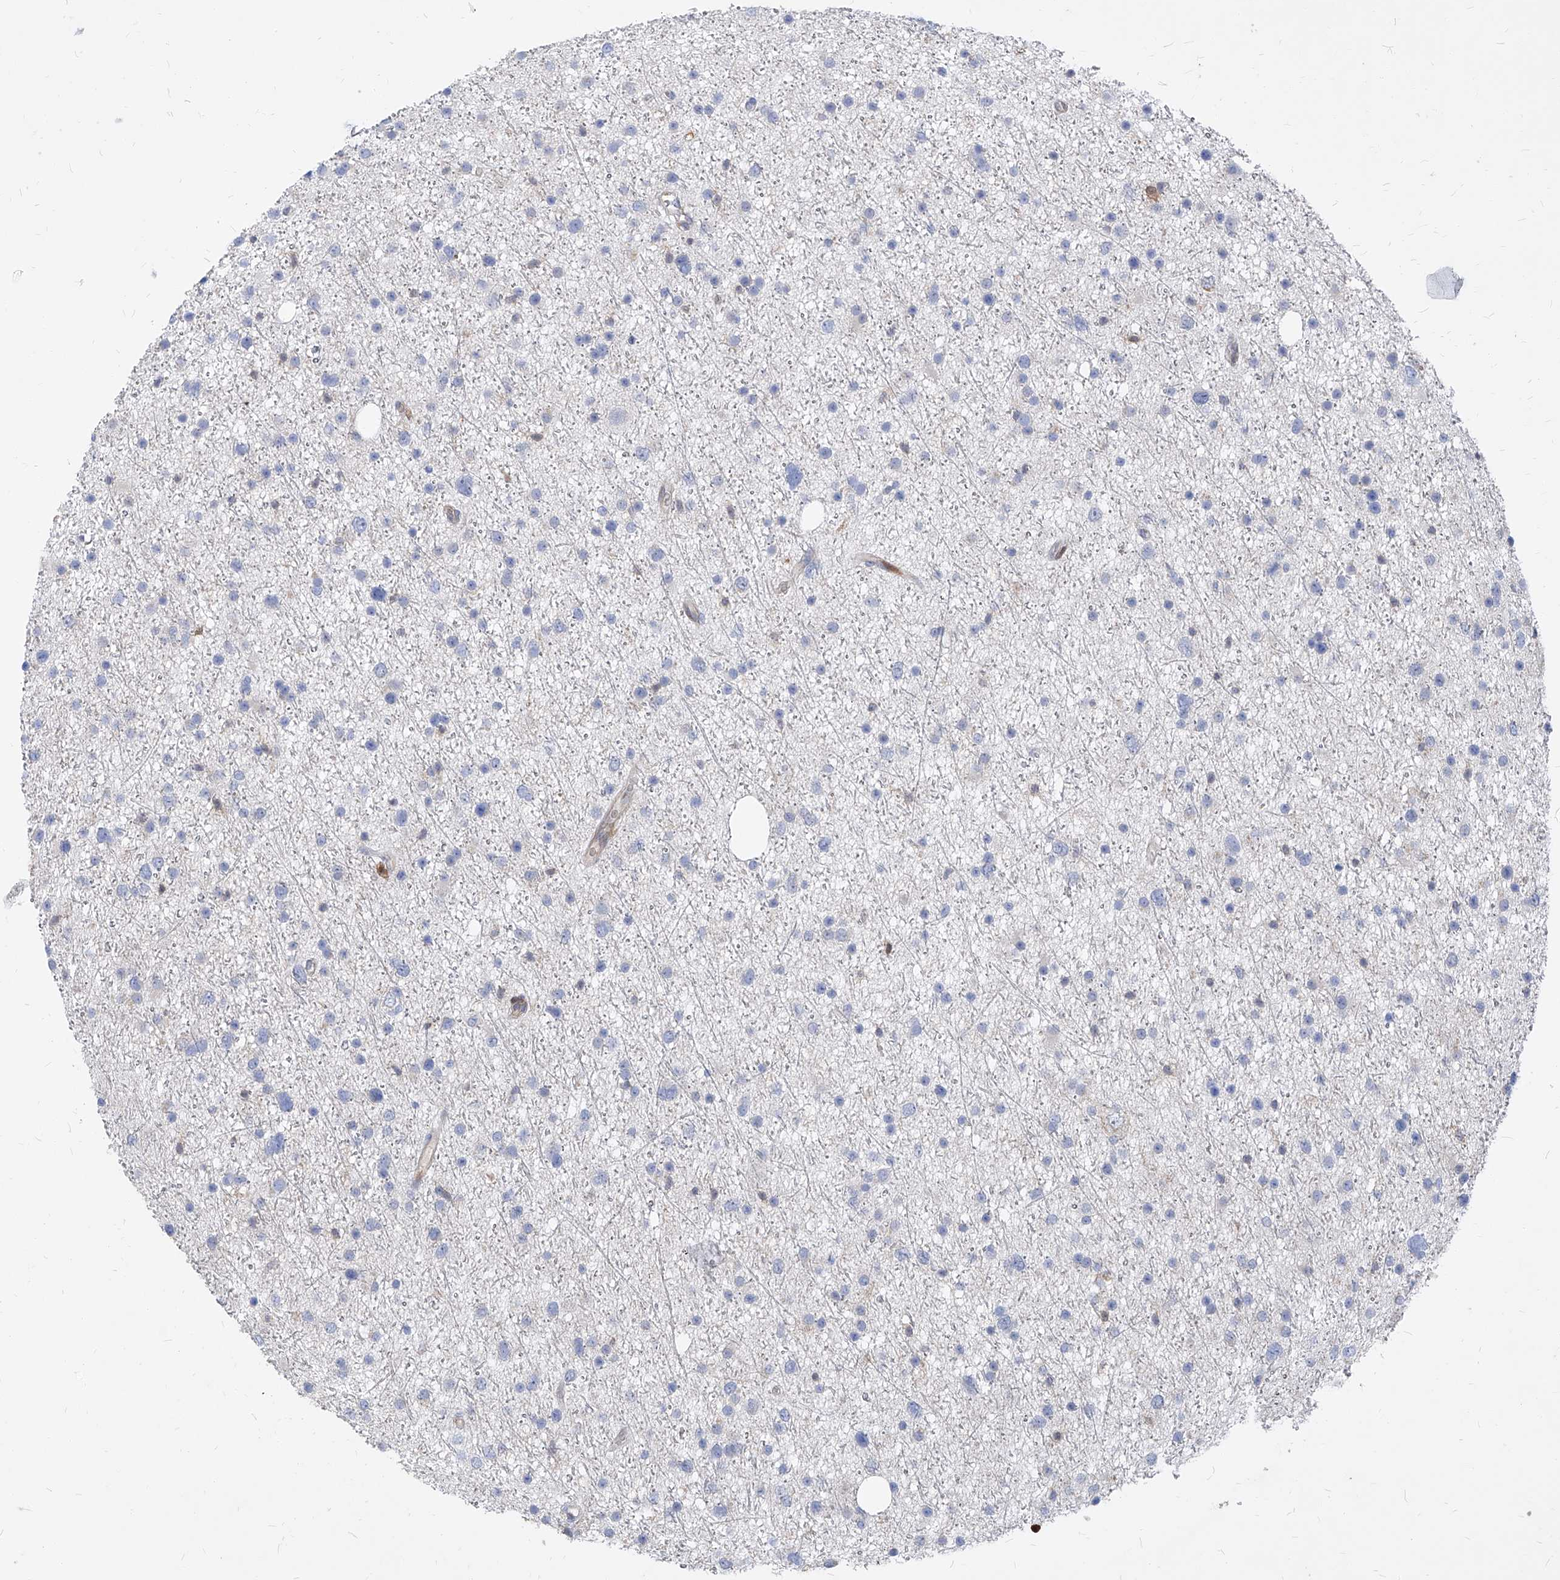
{"staining": {"intensity": "negative", "quantity": "none", "location": "none"}, "tissue": "glioma", "cell_type": "Tumor cells", "image_type": "cancer", "snomed": [{"axis": "morphology", "description": "Glioma, malignant, Low grade"}, {"axis": "topography", "description": "Cerebral cortex"}], "caption": "Immunohistochemistry (IHC) of low-grade glioma (malignant) exhibits no staining in tumor cells. (Brightfield microscopy of DAB immunohistochemistry (IHC) at high magnification).", "gene": "ABRACL", "patient": {"sex": "female", "age": 39}}